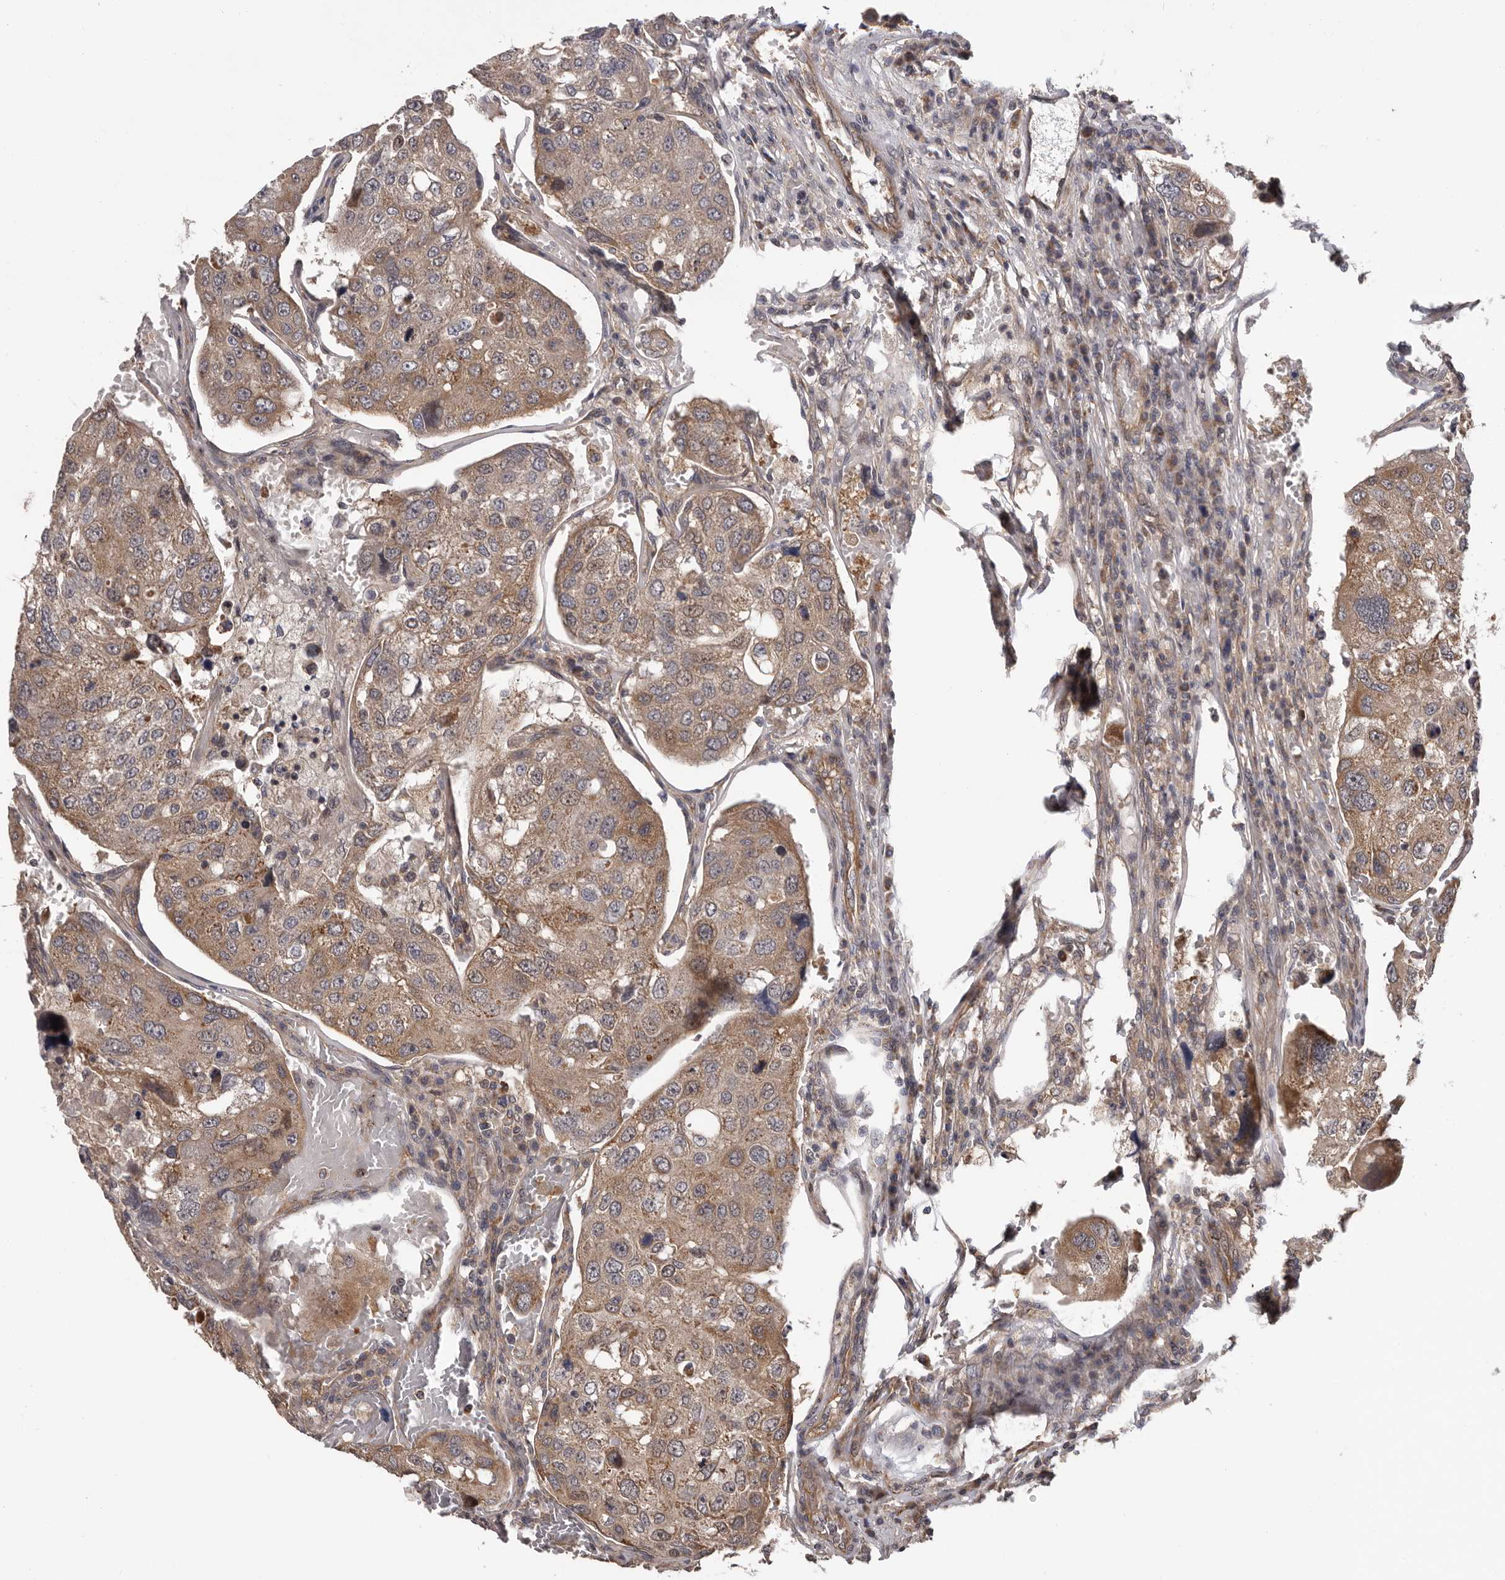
{"staining": {"intensity": "moderate", "quantity": ">75%", "location": "cytoplasmic/membranous"}, "tissue": "urothelial cancer", "cell_type": "Tumor cells", "image_type": "cancer", "snomed": [{"axis": "morphology", "description": "Urothelial carcinoma, High grade"}, {"axis": "topography", "description": "Lymph node"}, {"axis": "topography", "description": "Urinary bladder"}], "caption": "Immunohistochemical staining of high-grade urothelial carcinoma reveals medium levels of moderate cytoplasmic/membranous protein positivity in about >75% of tumor cells.", "gene": "VPS37A", "patient": {"sex": "male", "age": 51}}